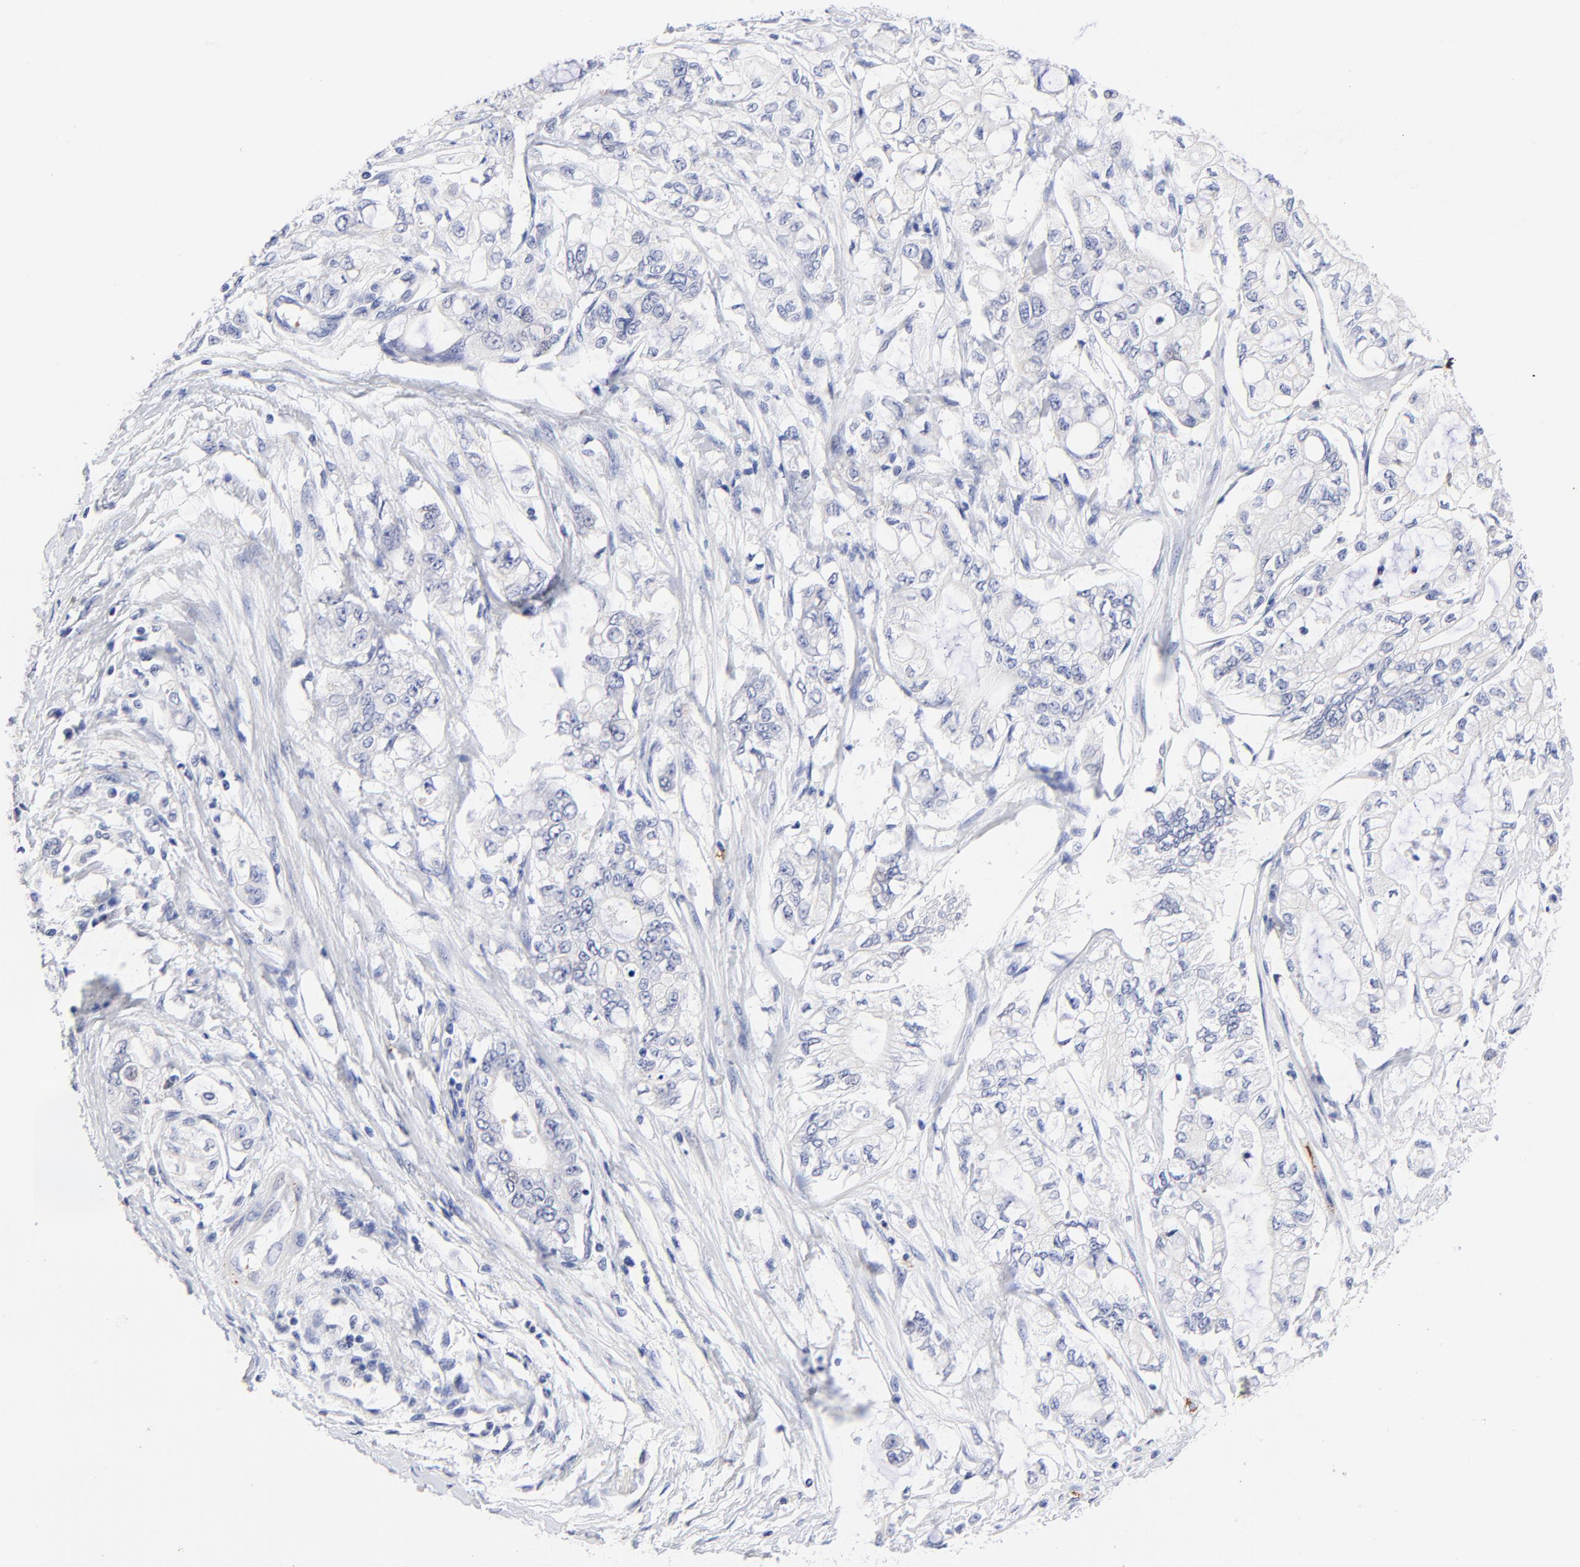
{"staining": {"intensity": "negative", "quantity": "none", "location": "none"}, "tissue": "pancreatic cancer", "cell_type": "Tumor cells", "image_type": "cancer", "snomed": [{"axis": "morphology", "description": "Adenocarcinoma, NOS"}, {"axis": "topography", "description": "Pancreas"}], "caption": "DAB immunohistochemical staining of adenocarcinoma (pancreatic) exhibits no significant expression in tumor cells.", "gene": "FAM117B", "patient": {"sex": "male", "age": 79}}